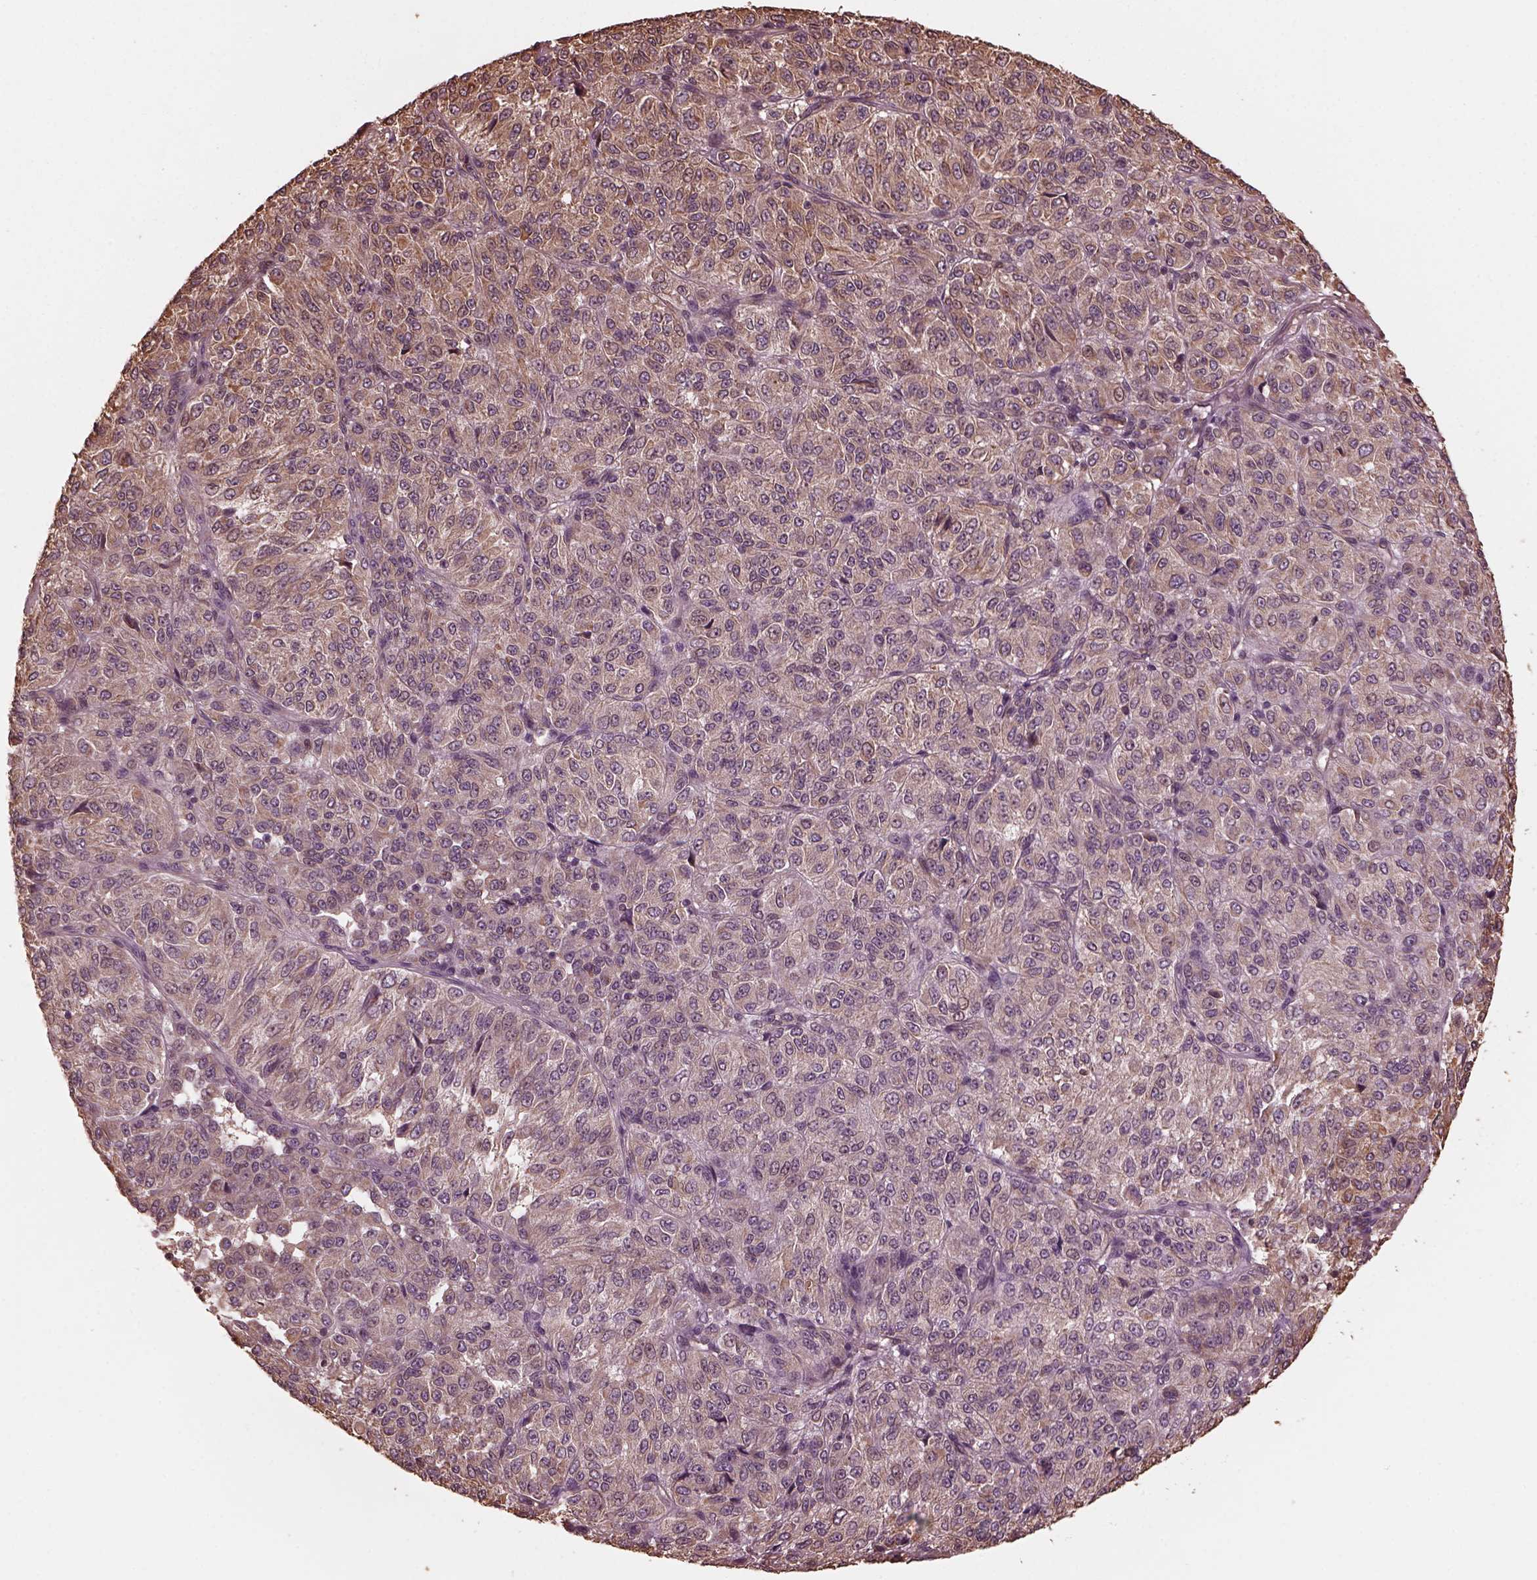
{"staining": {"intensity": "weak", "quantity": "25%-75%", "location": "cytoplasmic/membranous"}, "tissue": "melanoma", "cell_type": "Tumor cells", "image_type": "cancer", "snomed": [{"axis": "morphology", "description": "Malignant melanoma, Metastatic site"}, {"axis": "topography", "description": "Brain"}], "caption": "This image displays immunohistochemistry staining of human melanoma, with low weak cytoplasmic/membranous expression in approximately 25%-75% of tumor cells.", "gene": "GTPBP1", "patient": {"sex": "female", "age": 56}}